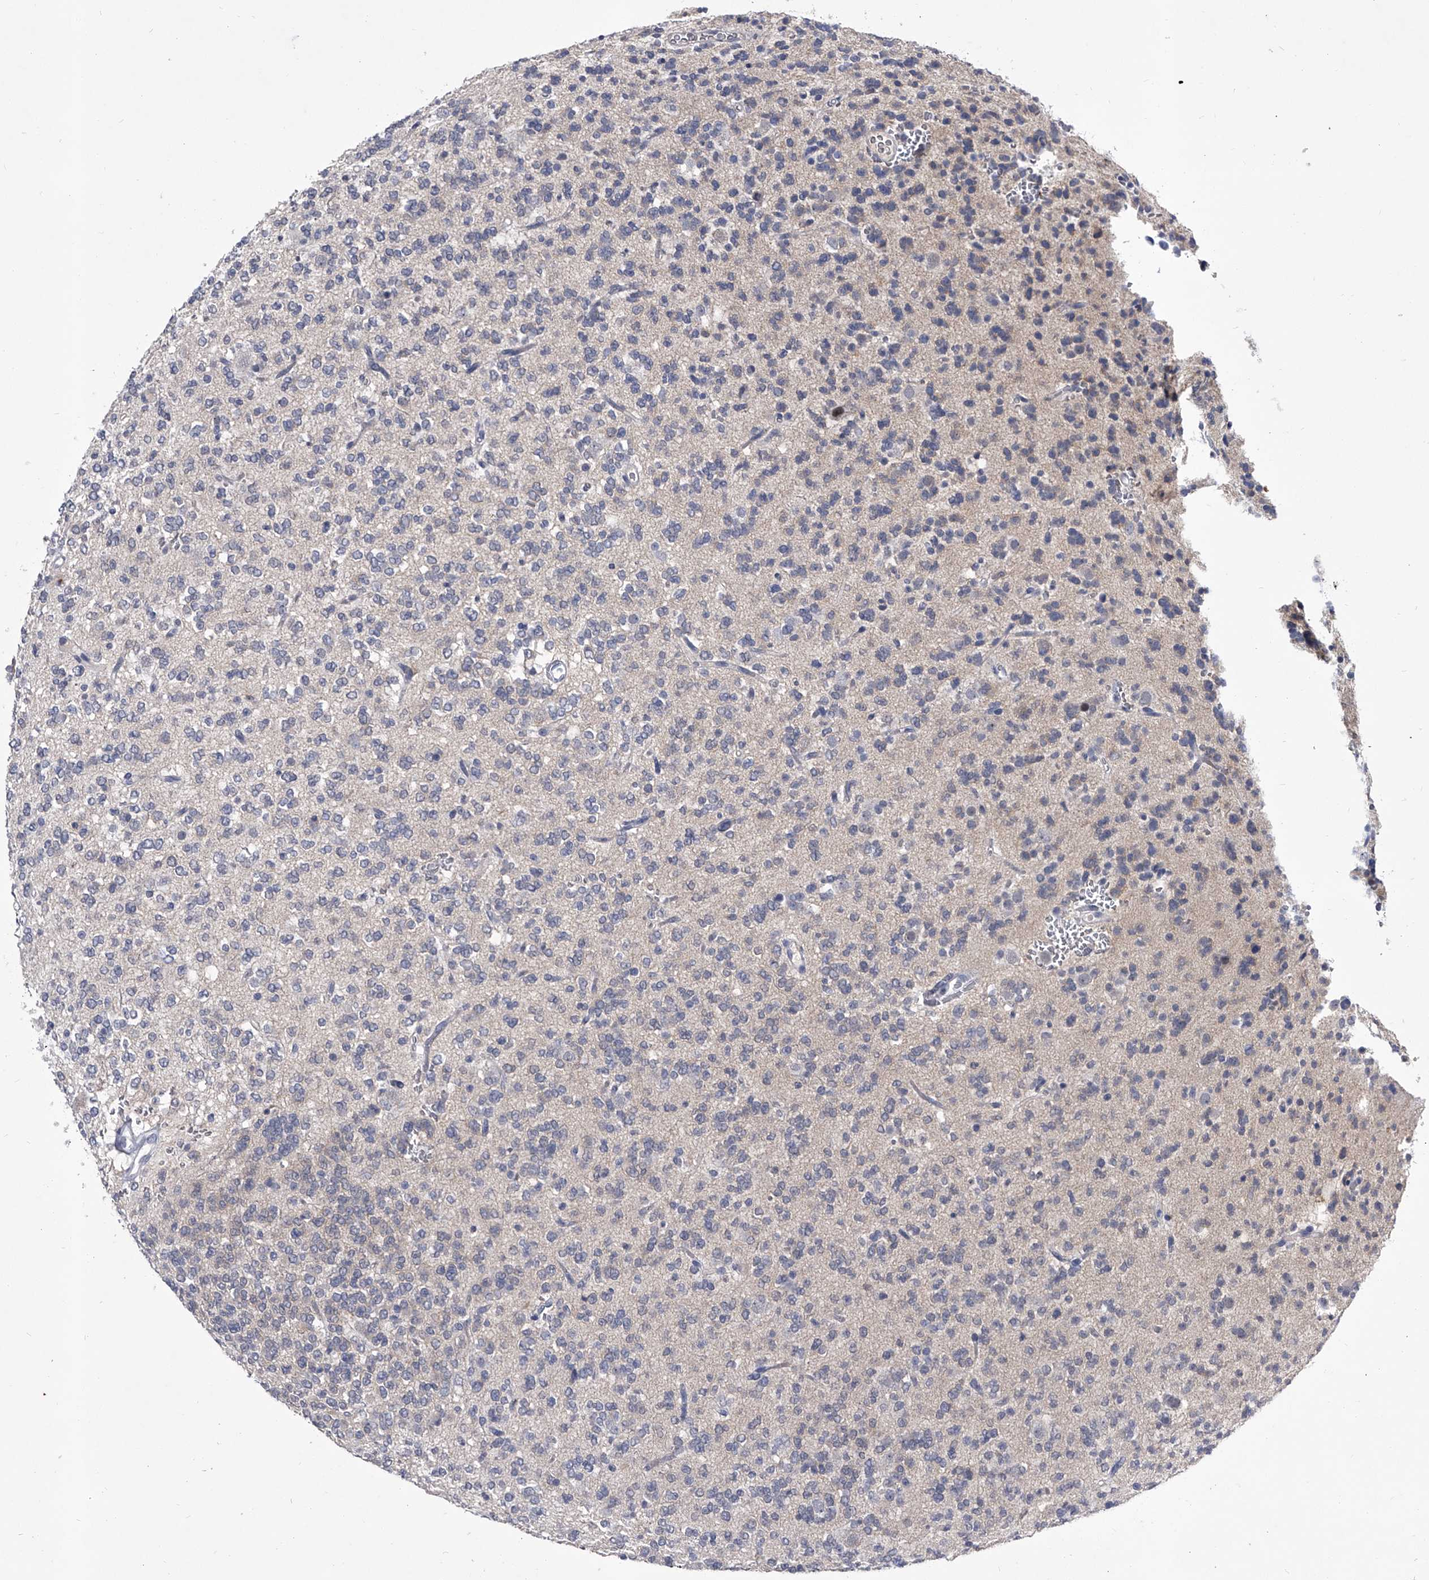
{"staining": {"intensity": "negative", "quantity": "none", "location": "none"}, "tissue": "glioma", "cell_type": "Tumor cells", "image_type": "cancer", "snomed": [{"axis": "morphology", "description": "Glioma, malignant, Low grade"}, {"axis": "topography", "description": "Brain"}], "caption": "There is no significant positivity in tumor cells of glioma.", "gene": "CRISP2", "patient": {"sex": "male", "age": 38}}